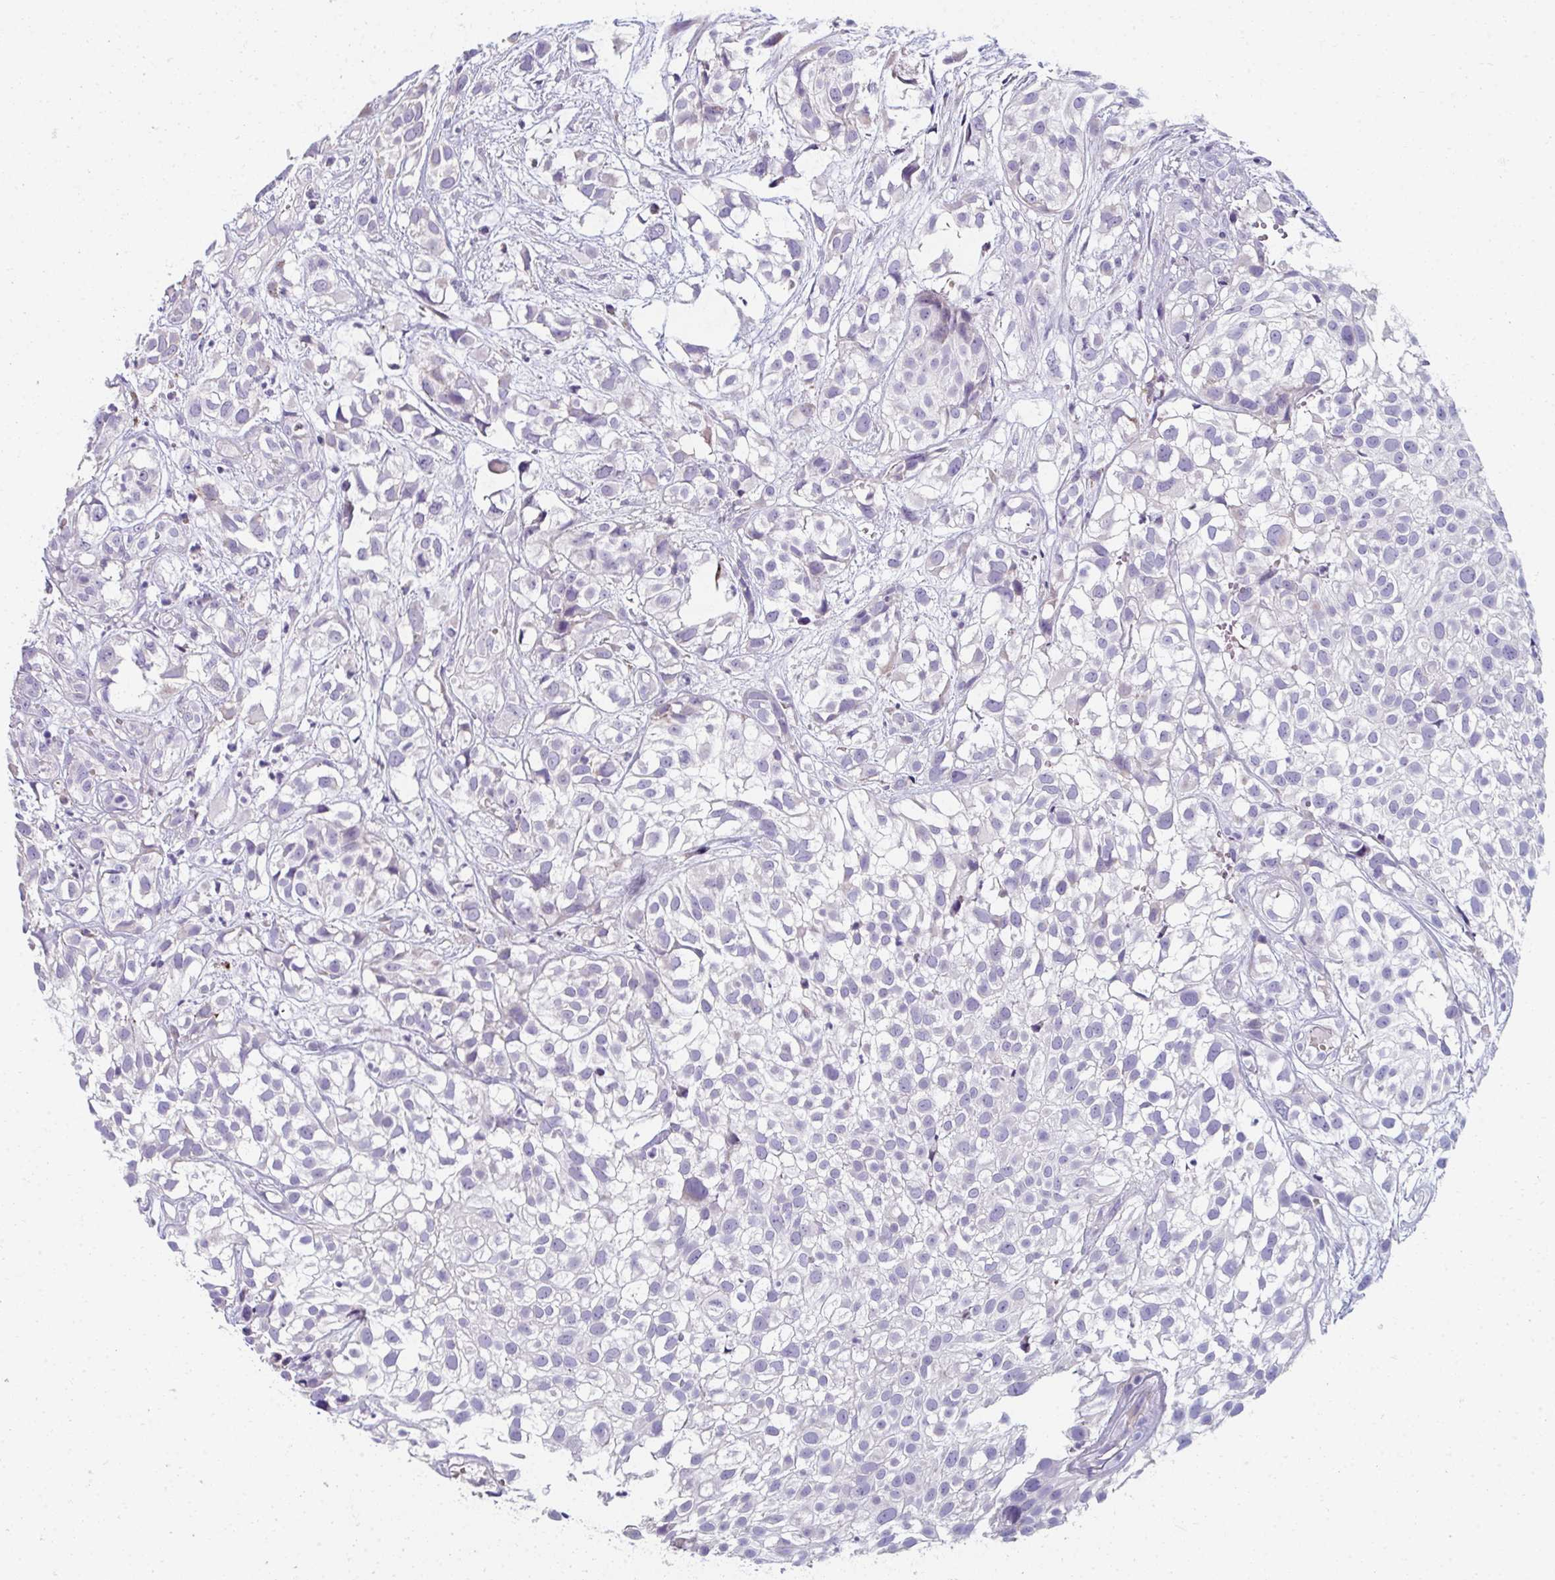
{"staining": {"intensity": "negative", "quantity": "none", "location": "none"}, "tissue": "urothelial cancer", "cell_type": "Tumor cells", "image_type": "cancer", "snomed": [{"axis": "morphology", "description": "Urothelial carcinoma, High grade"}, {"axis": "topography", "description": "Urinary bladder"}], "caption": "Urothelial carcinoma (high-grade) was stained to show a protein in brown. There is no significant staining in tumor cells. (DAB (3,3'-diaminobenzidine) immunohistochemistry with hematoxylin counter stain).", "gene": "EIF1AD", "patient": {"sex": "male", "age": 56}}